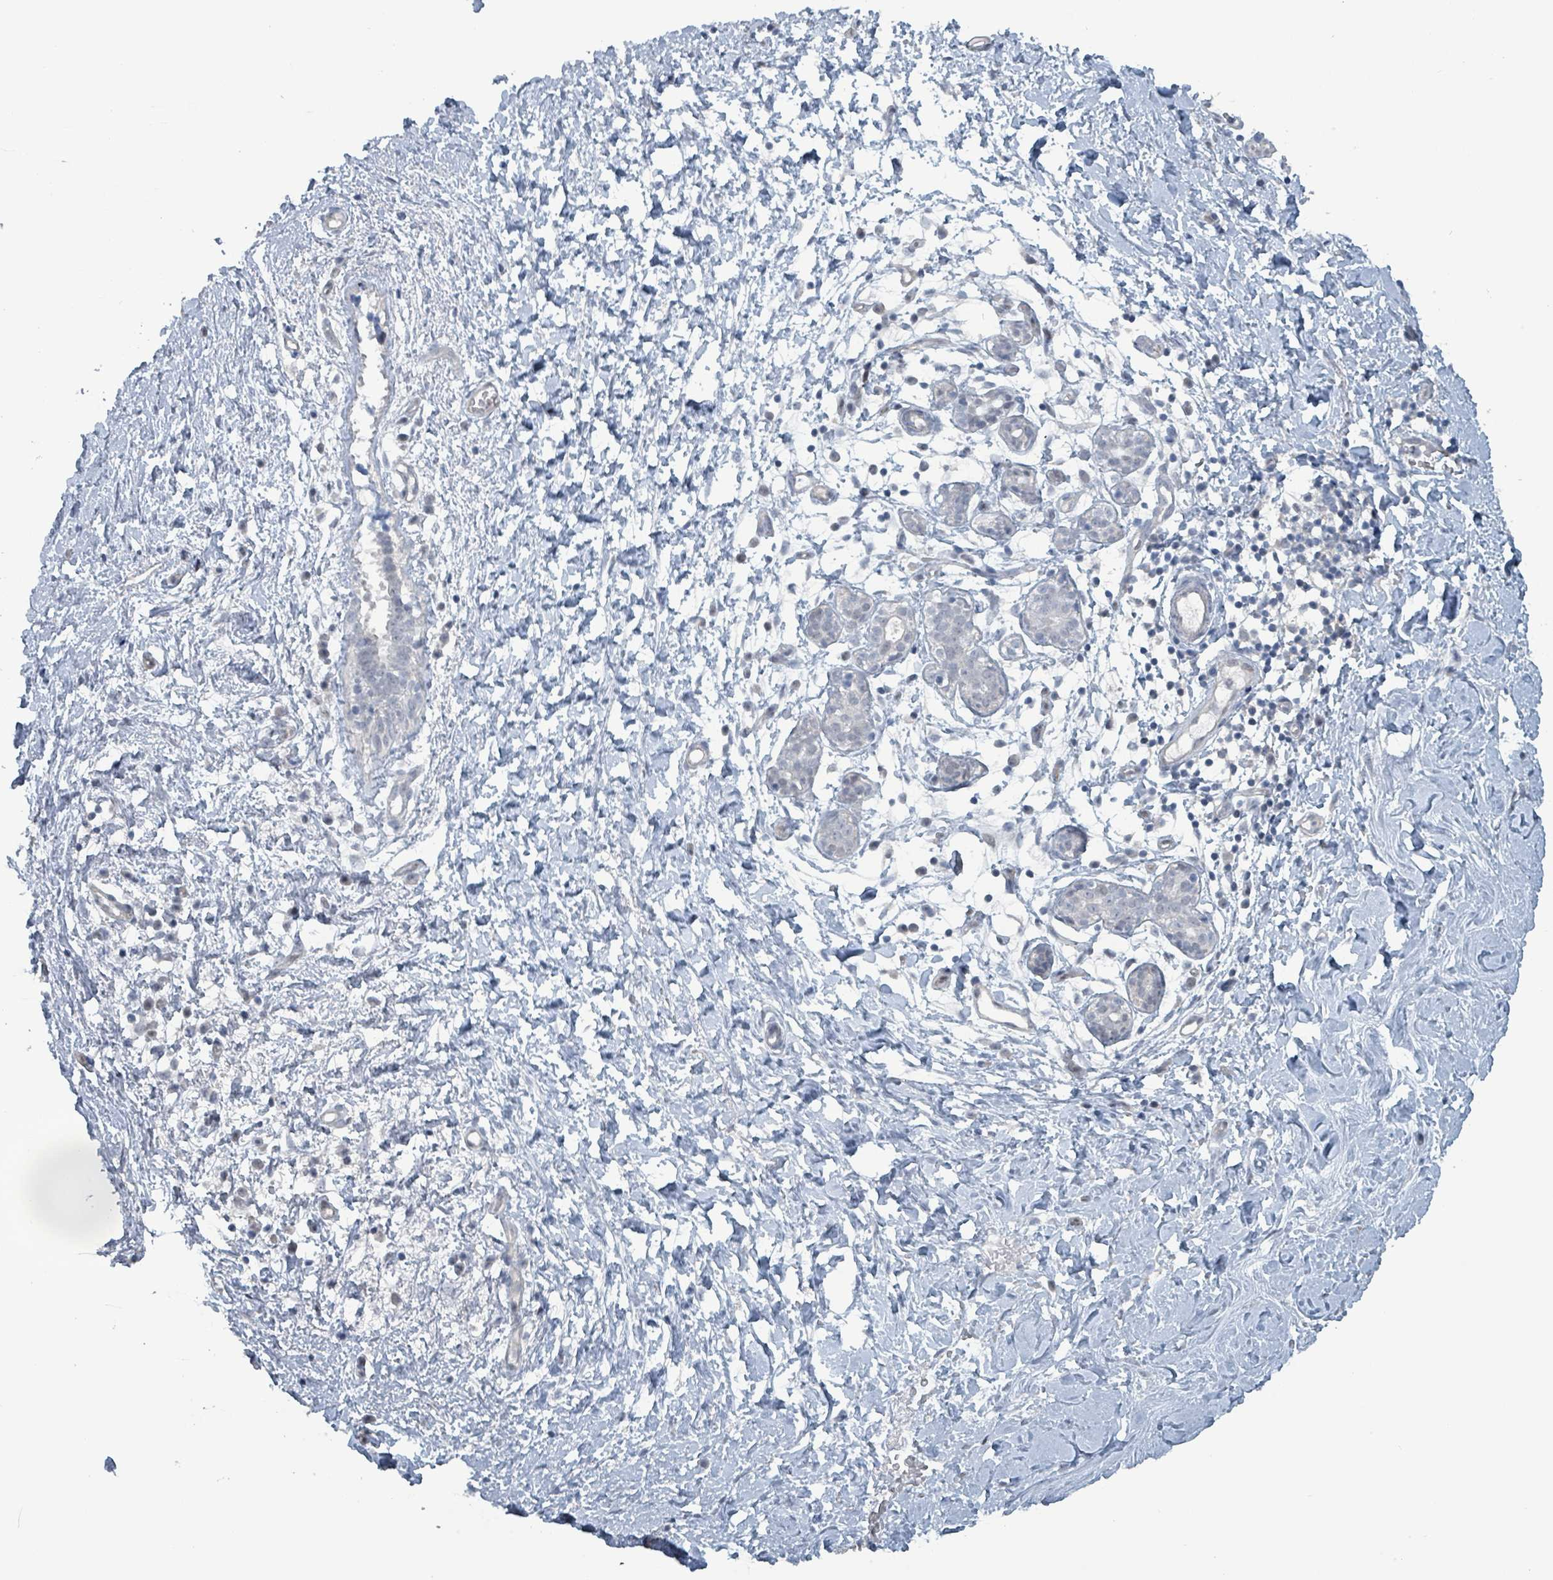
{"staining": {"intensity": "negative", "quantity": "none", "location": "none"}, "tissue": "breast", "cell_type": "Adipocytes", "image_type": "normal", "snomed": [{"axis": "morphology", "description": "Normal tissue, NOS"}, {"axis": "topography", "description": "Breast"}], "caption": "The image demonstrates no staining of adipocytes in benign breast. (DAB (3,3'-diaminobenzidine) immunohistochemistry, high magnification).", "gene": "BIVM", "patient": {"sex": "female", "age": 27}}